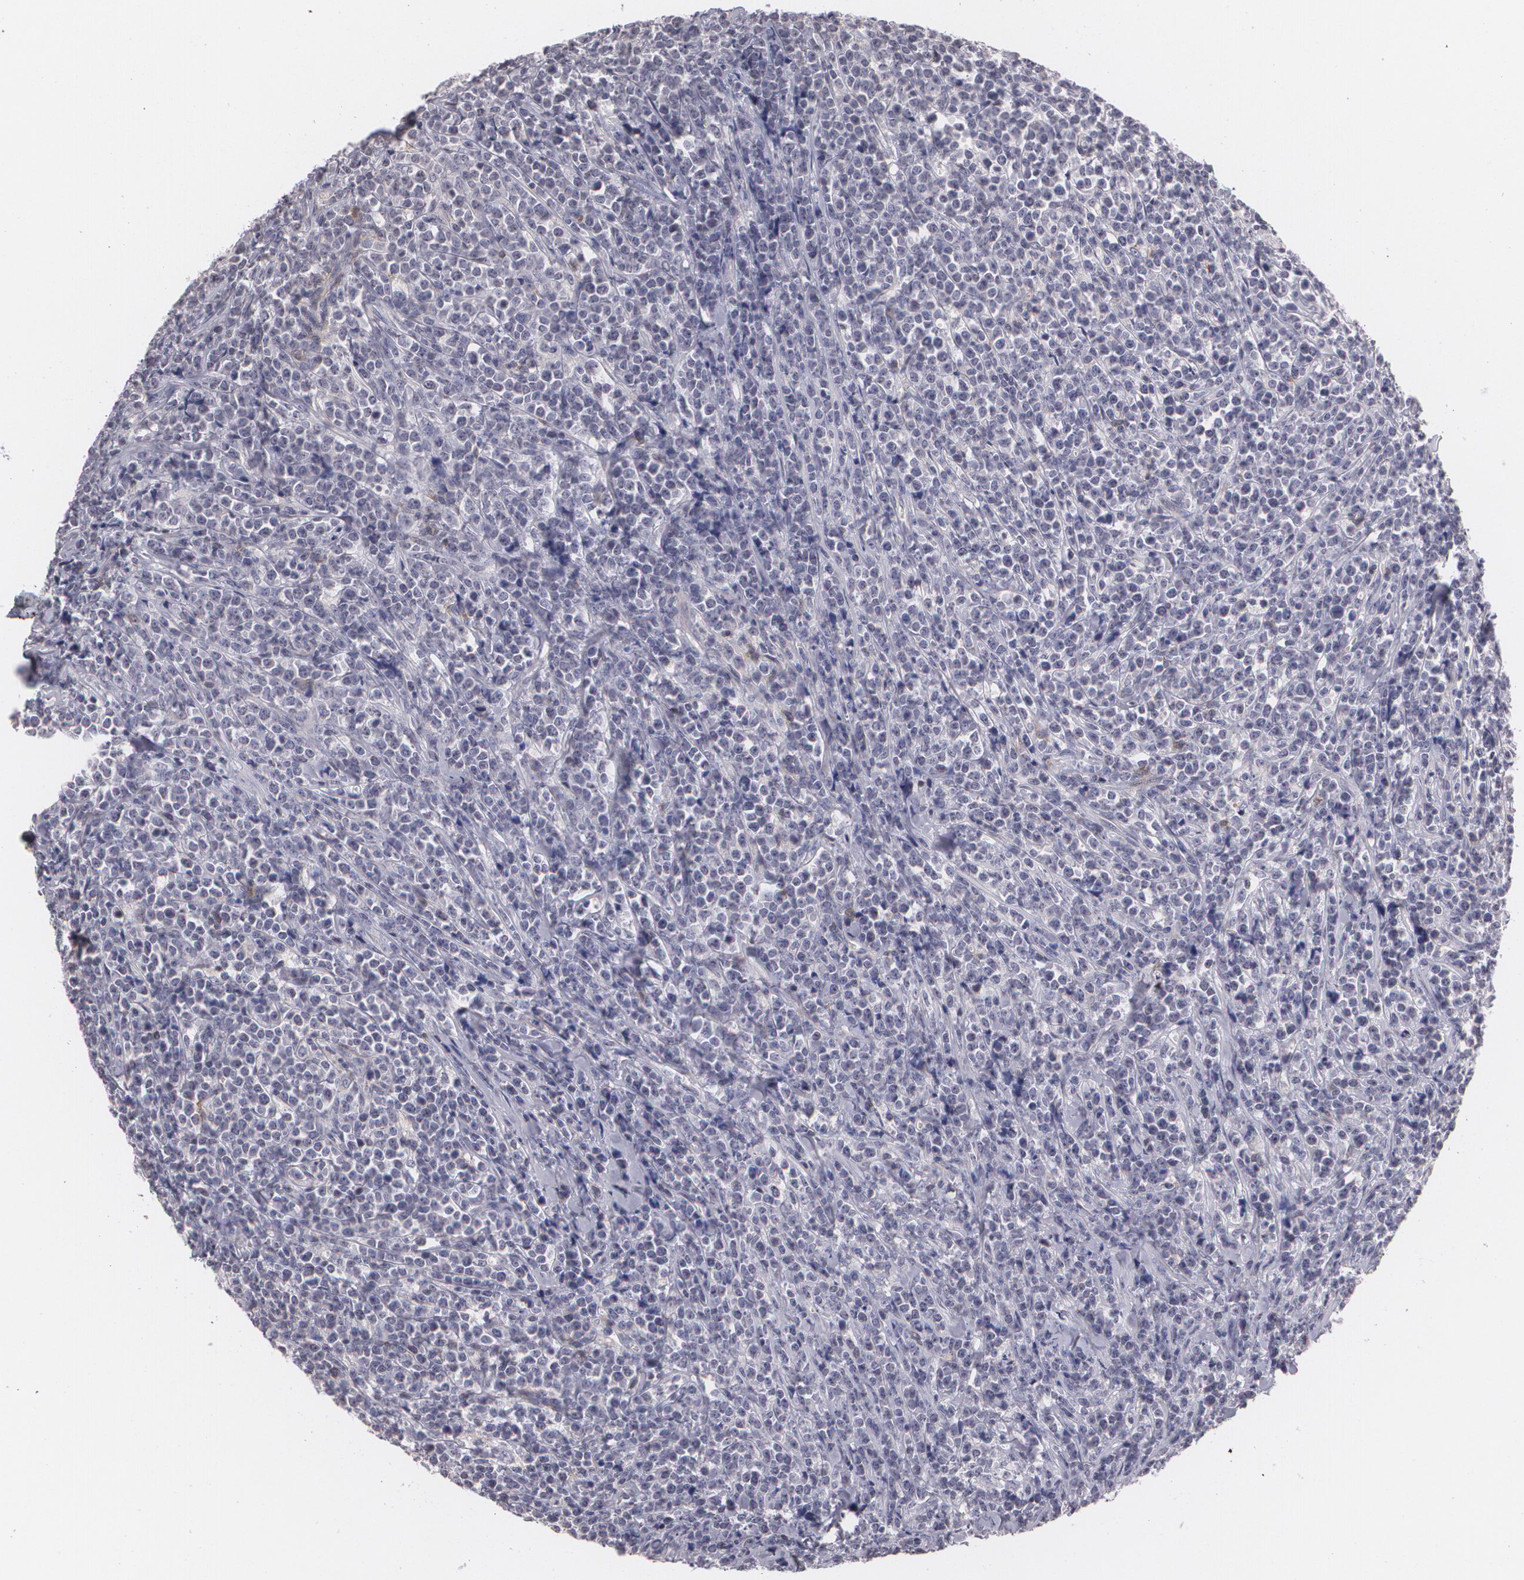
{"staining": {"intensity": "negative", "quantity": "none", "location": "none"}, "tissue": "lymphoma", "cell_type": "Tumor cells", "image_type": "cancer", "snomed": [{"axis": "morphology", "description": "Malignant lymphoma, non-Hodgkin's type, High grade"}, {"axis": "topography", "description": "Small intestine"}, {"axis": "topography", "description": "Colon"}], "caption": "Micrograph shows no protein expression in tumor cells of malignant lymphoma, non-Hodgkin's type (high-grade) tissue.", "gene": "ZBTB16", "patient": {"sex": "male", "age": 8}}